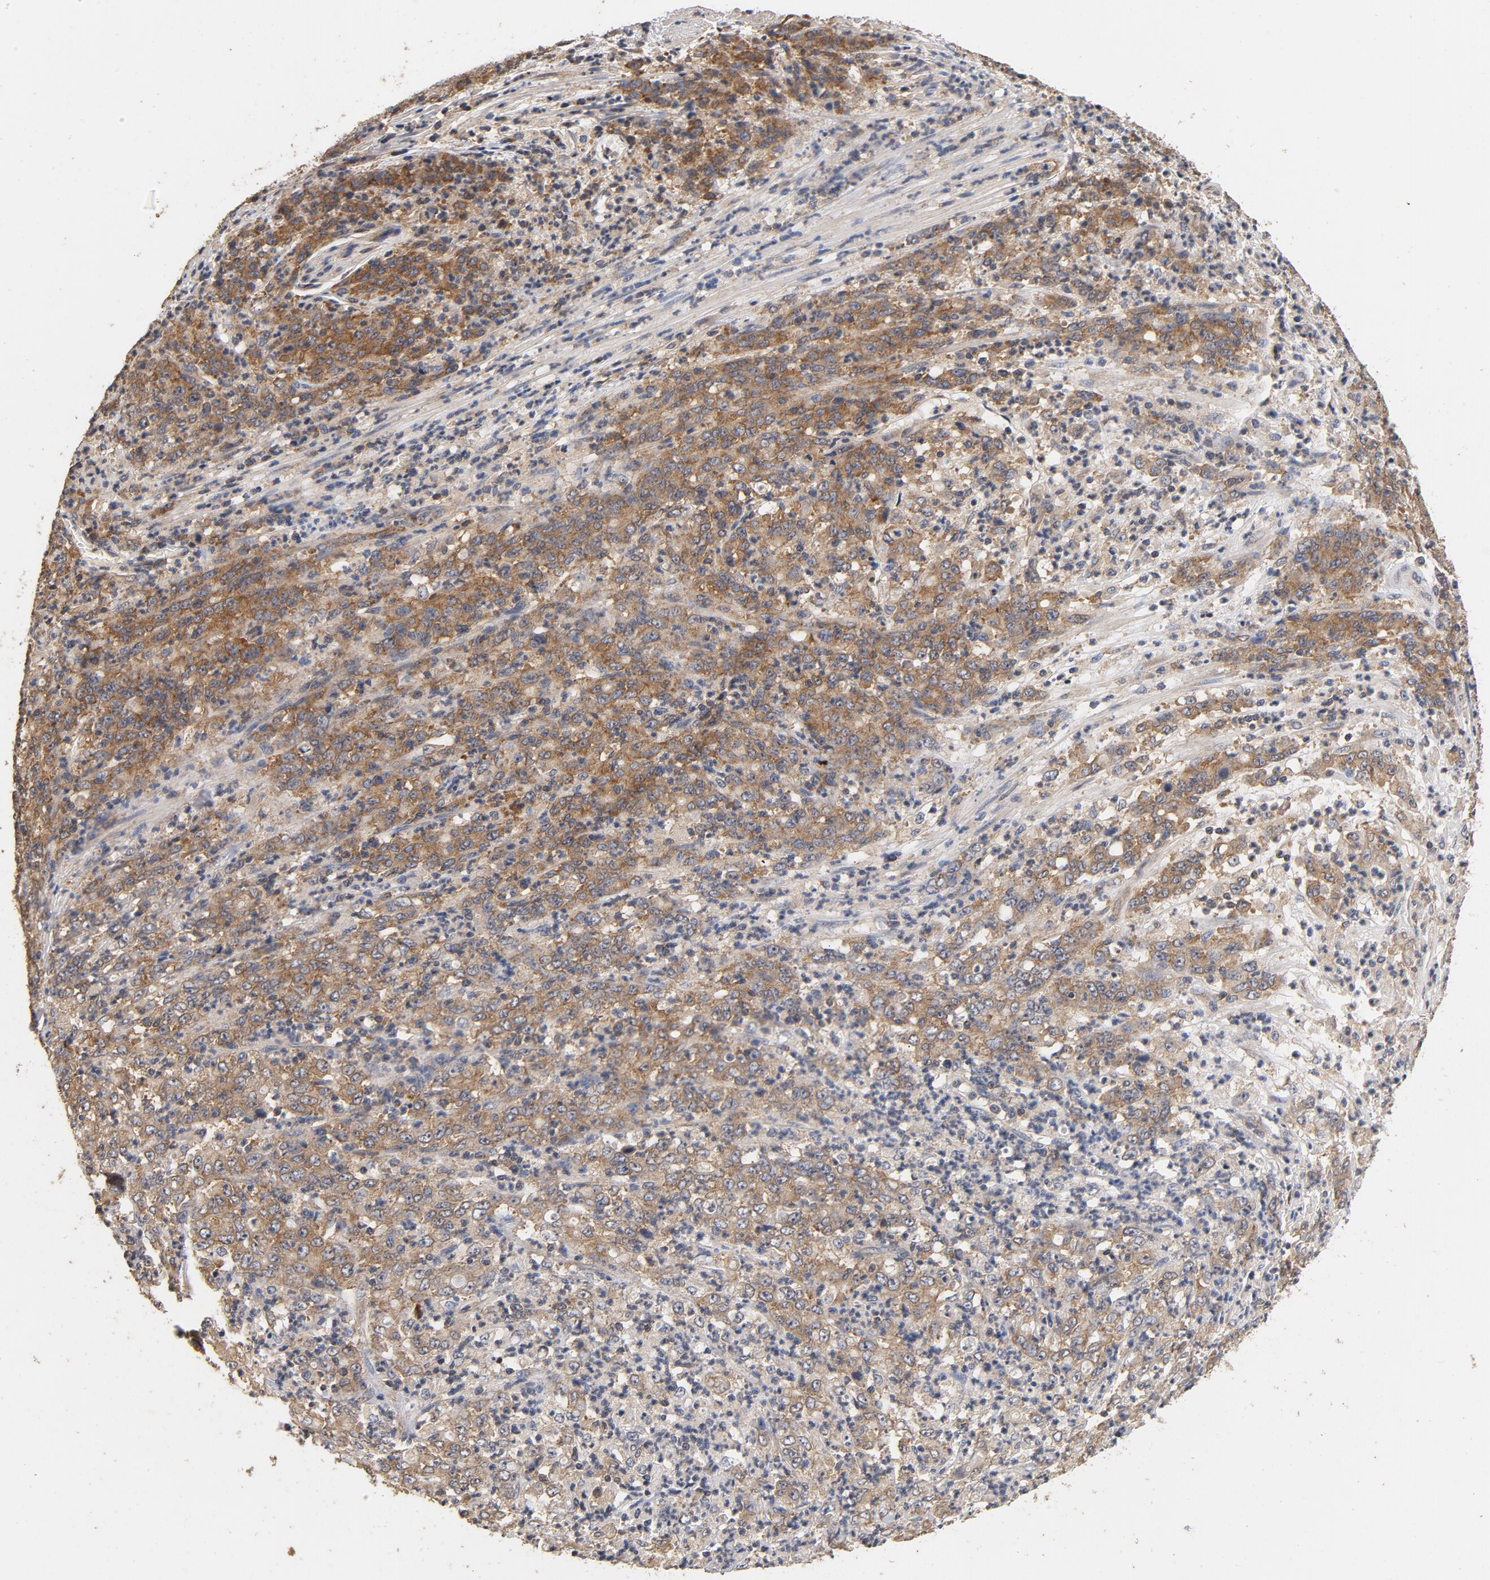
{"staining": {"intensity": "moderate", "quantity": ">75%", "location": "cytoplasmic/membranous"}, "tissue": "stomach cancer", "cell_type": "Tumor cells", "image_type": "cancer", "snomed": [{"axis": "morphology", "description": "Adenocarcinoma, NOS"}, {"axis": "topography", "description": "Stomach, lower"}], "caption": "An immunohistochemistry (IHC) micrograph of tumor tissue is shown. Protein staining in brown highlights moderate cytoplasmic/membranous positivity in stomach cancer within tumor cells.", "gene": "DDX6", "patient": {"sex": "female", "age": 71}}